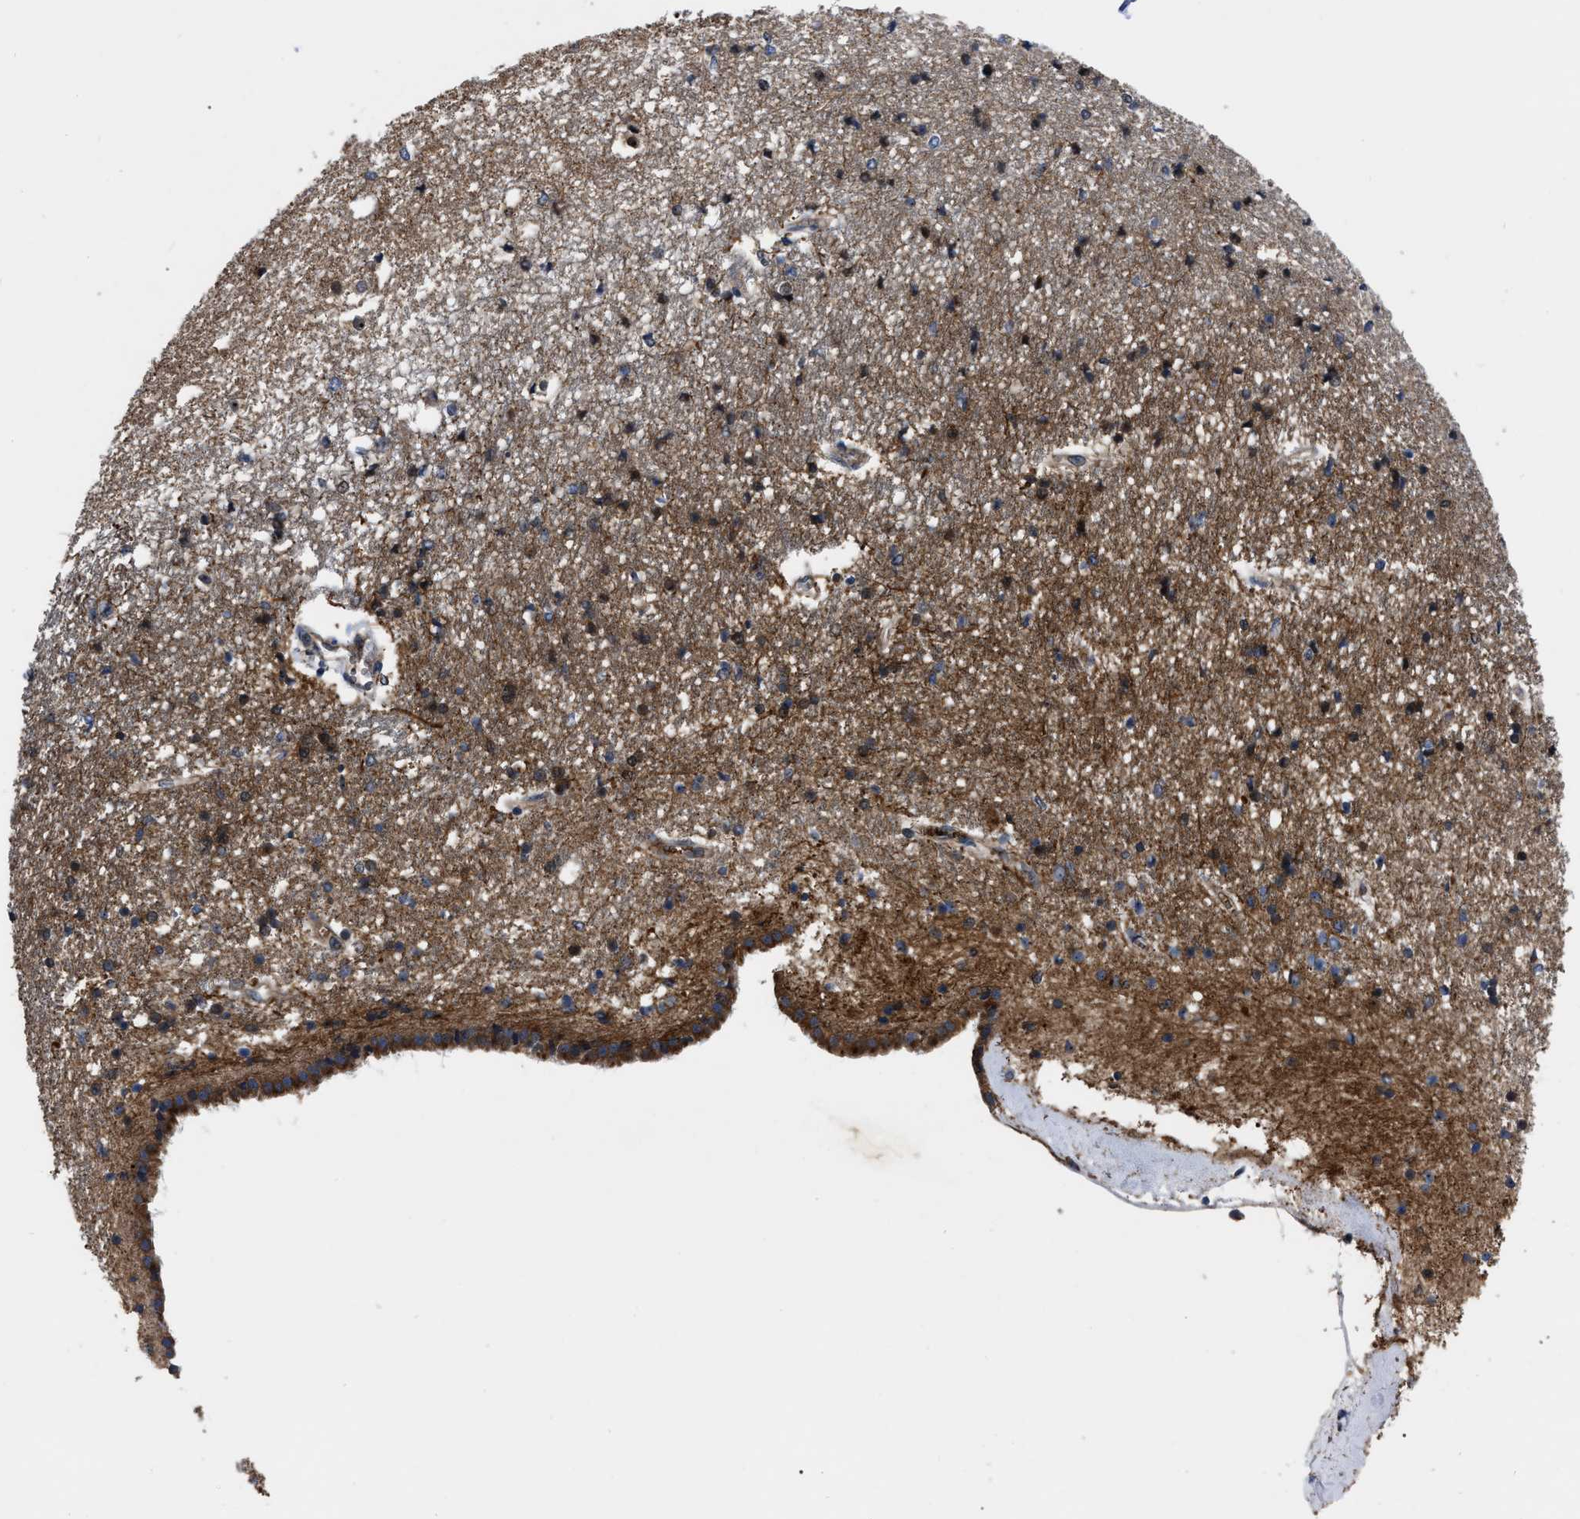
{"staining": {"intensity": "weak", "quantity": "25%-75%", "location": "cytoplasmic/membranous"}, "tissue": "caudate", "cell_type": "Glial cells", "image_type": "normal", "snomed": [{"axis": "morphology", "description": "Normal tissue, NOS"}, {"axis": "topography", "description": "Lateral ventricle wall"}], "caption": "Protein staining displays weak cytoplasmic/membranous expression in approximately 25%-75% of glial cells in normal caudate.", "gene": "GET4", "patient": {"sex": "male", "age": 45}}